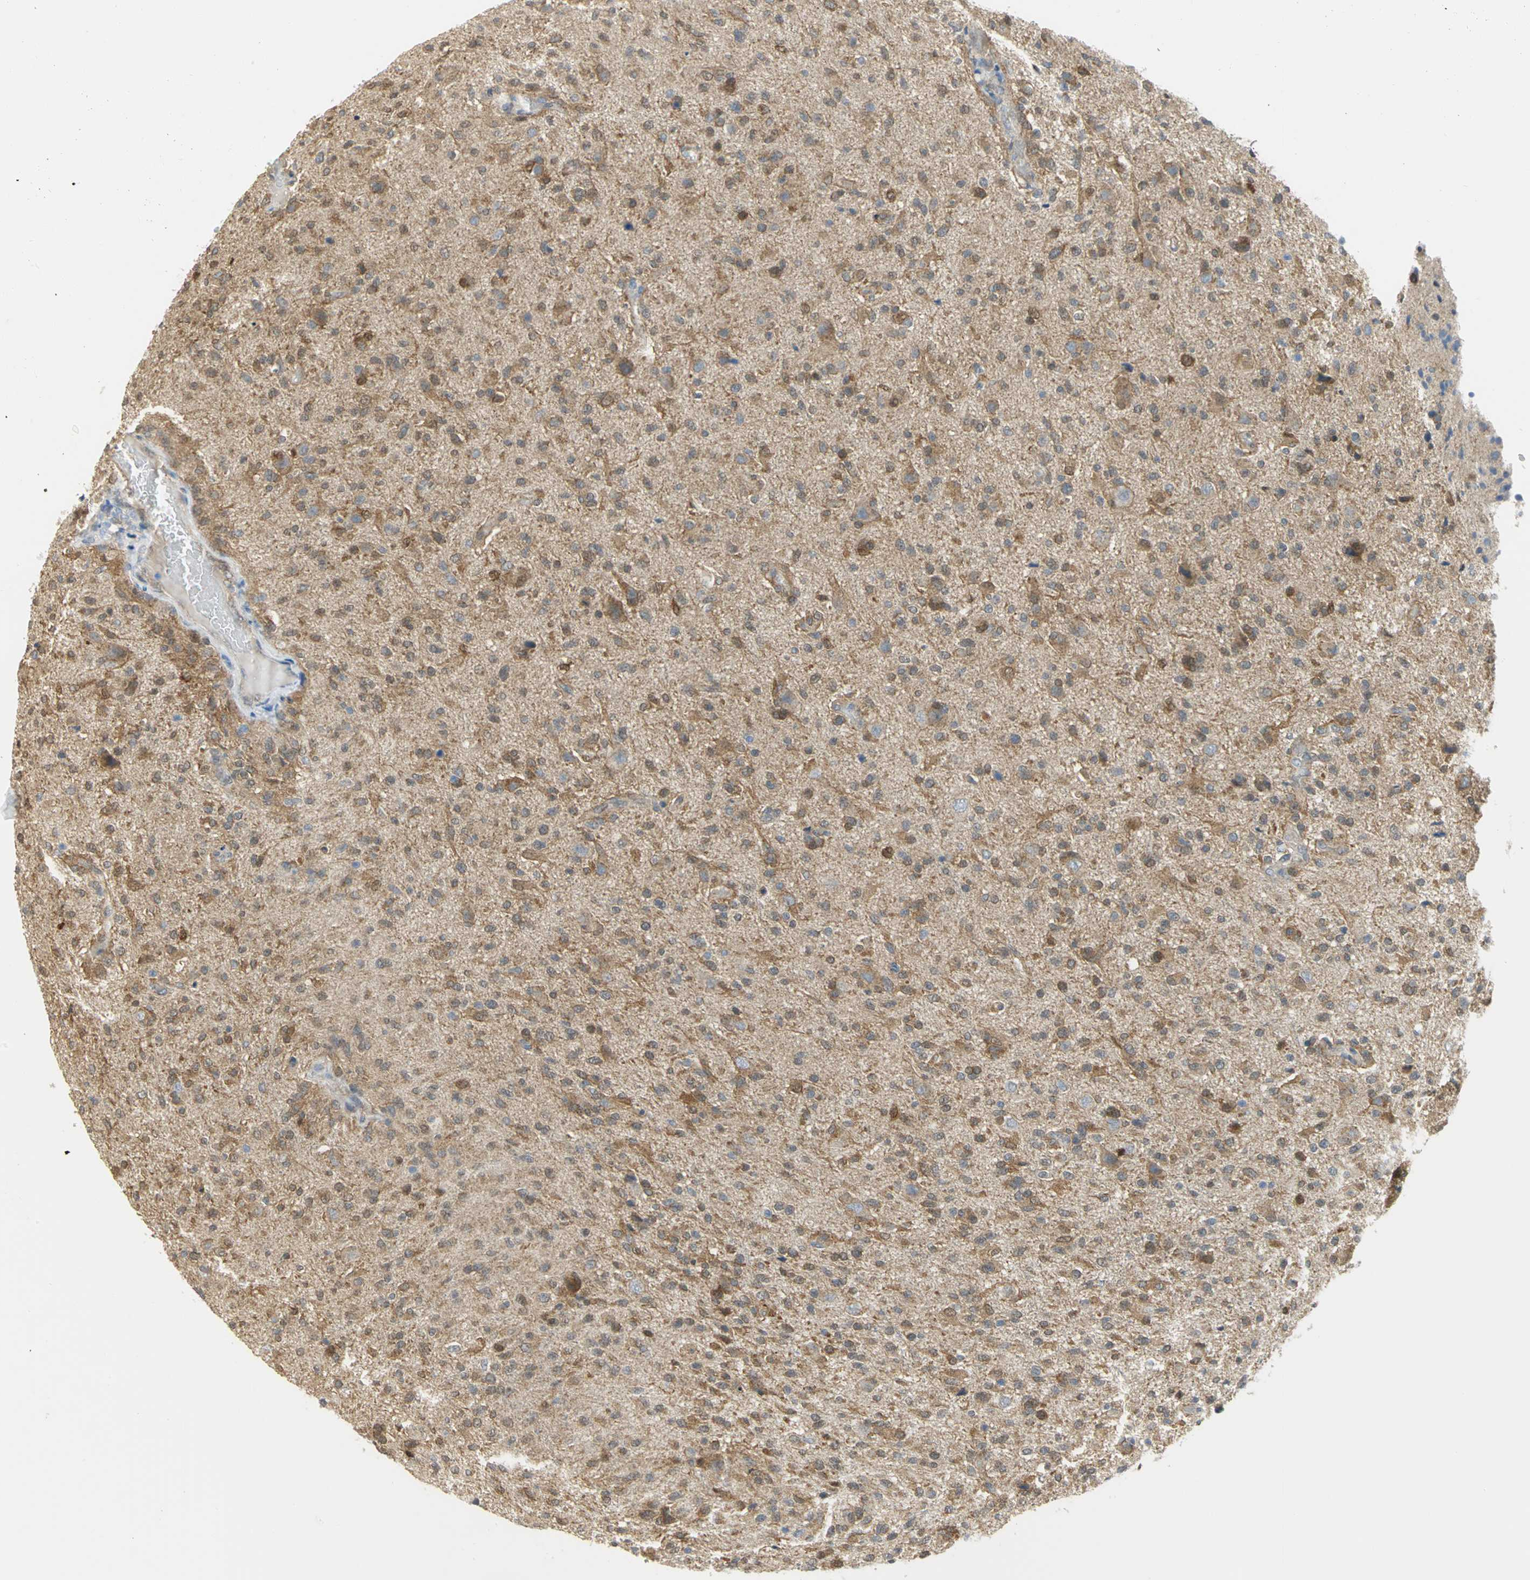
{"staining": {"intensity": "moderate", "quantity": ">75%", "location": "cytoplasmic/membranous"}, "tissue": "glioma", "cell_type": "Tumor cells", "image_type": "cancer", "snomed": [{"axis": "morphology", "description": "Glioma, malignant, High grade"}, {"axis": "topography", "description": "Brain"}], "caption": "Immunohistochemistry image of neoplastic tissue: human malignant glioma (high-grade) stained using immunohistochemistry (IHC) reveals medium levels of moderate protein expression localized specifically in the cytoplasmic/membranous of tumor cells, appearing as a cytoplasmic/membranous brown color.", "gene": "PGM3", "patient": {"sex": "male", "age": 71}}